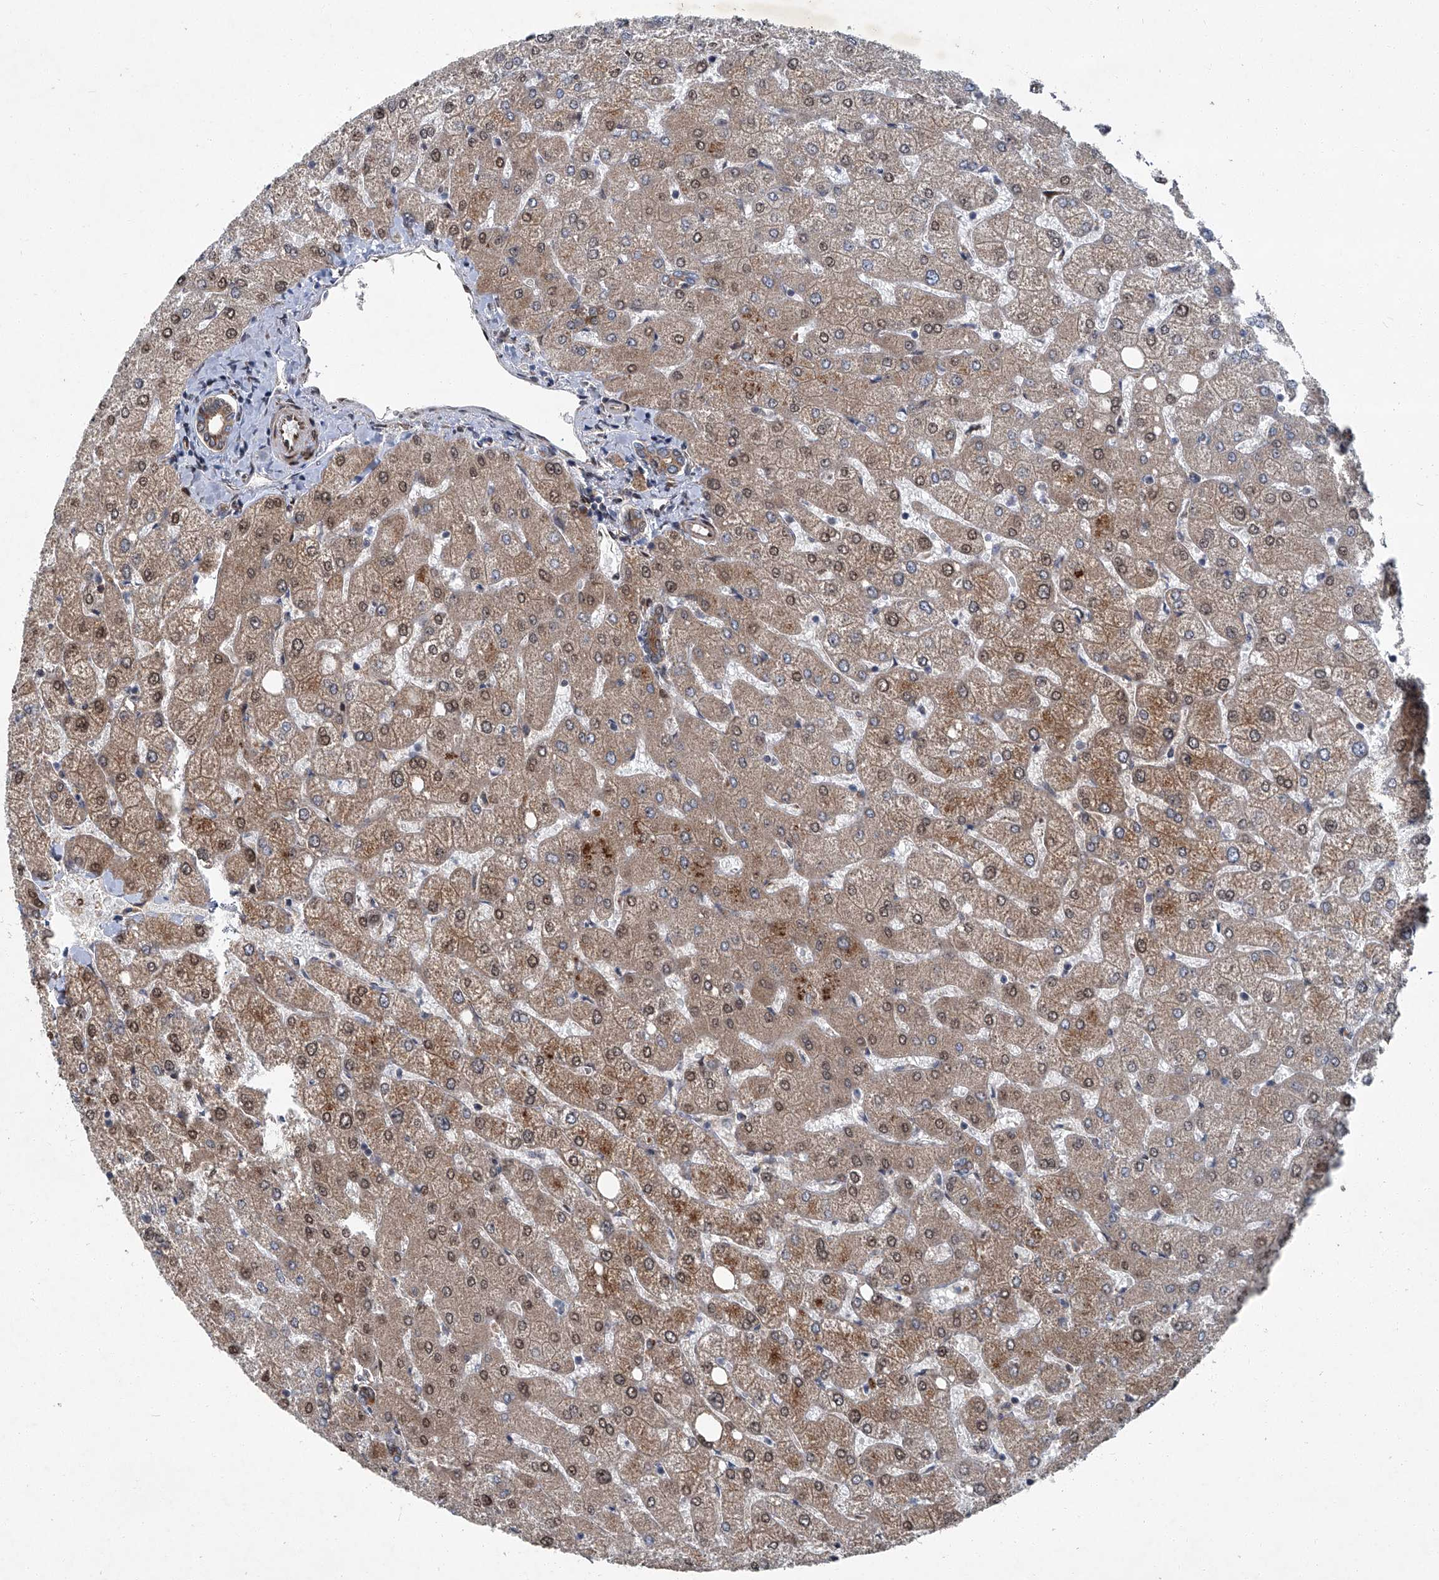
{"staining": {"intensity": "moderate", "quantity": ">75%", "location": "cytoplasmic/membranous"}, "tissue": "liver", "cell_type": "Cholangiocytes", "image_type": "normal", "snomed": [{"axis": "morphology", "description": "Normal tissue, NOS"}, {"axis": "topography", "description": "Liver"}], "caption": "Brown immunohistochemical staining in benign liver exhibits moderate cytoplasmic/membranous expression in approximately >75% of cholangiocytes.", "gene": "GPR132", "patient": {"sex": "female", "age": 54}}